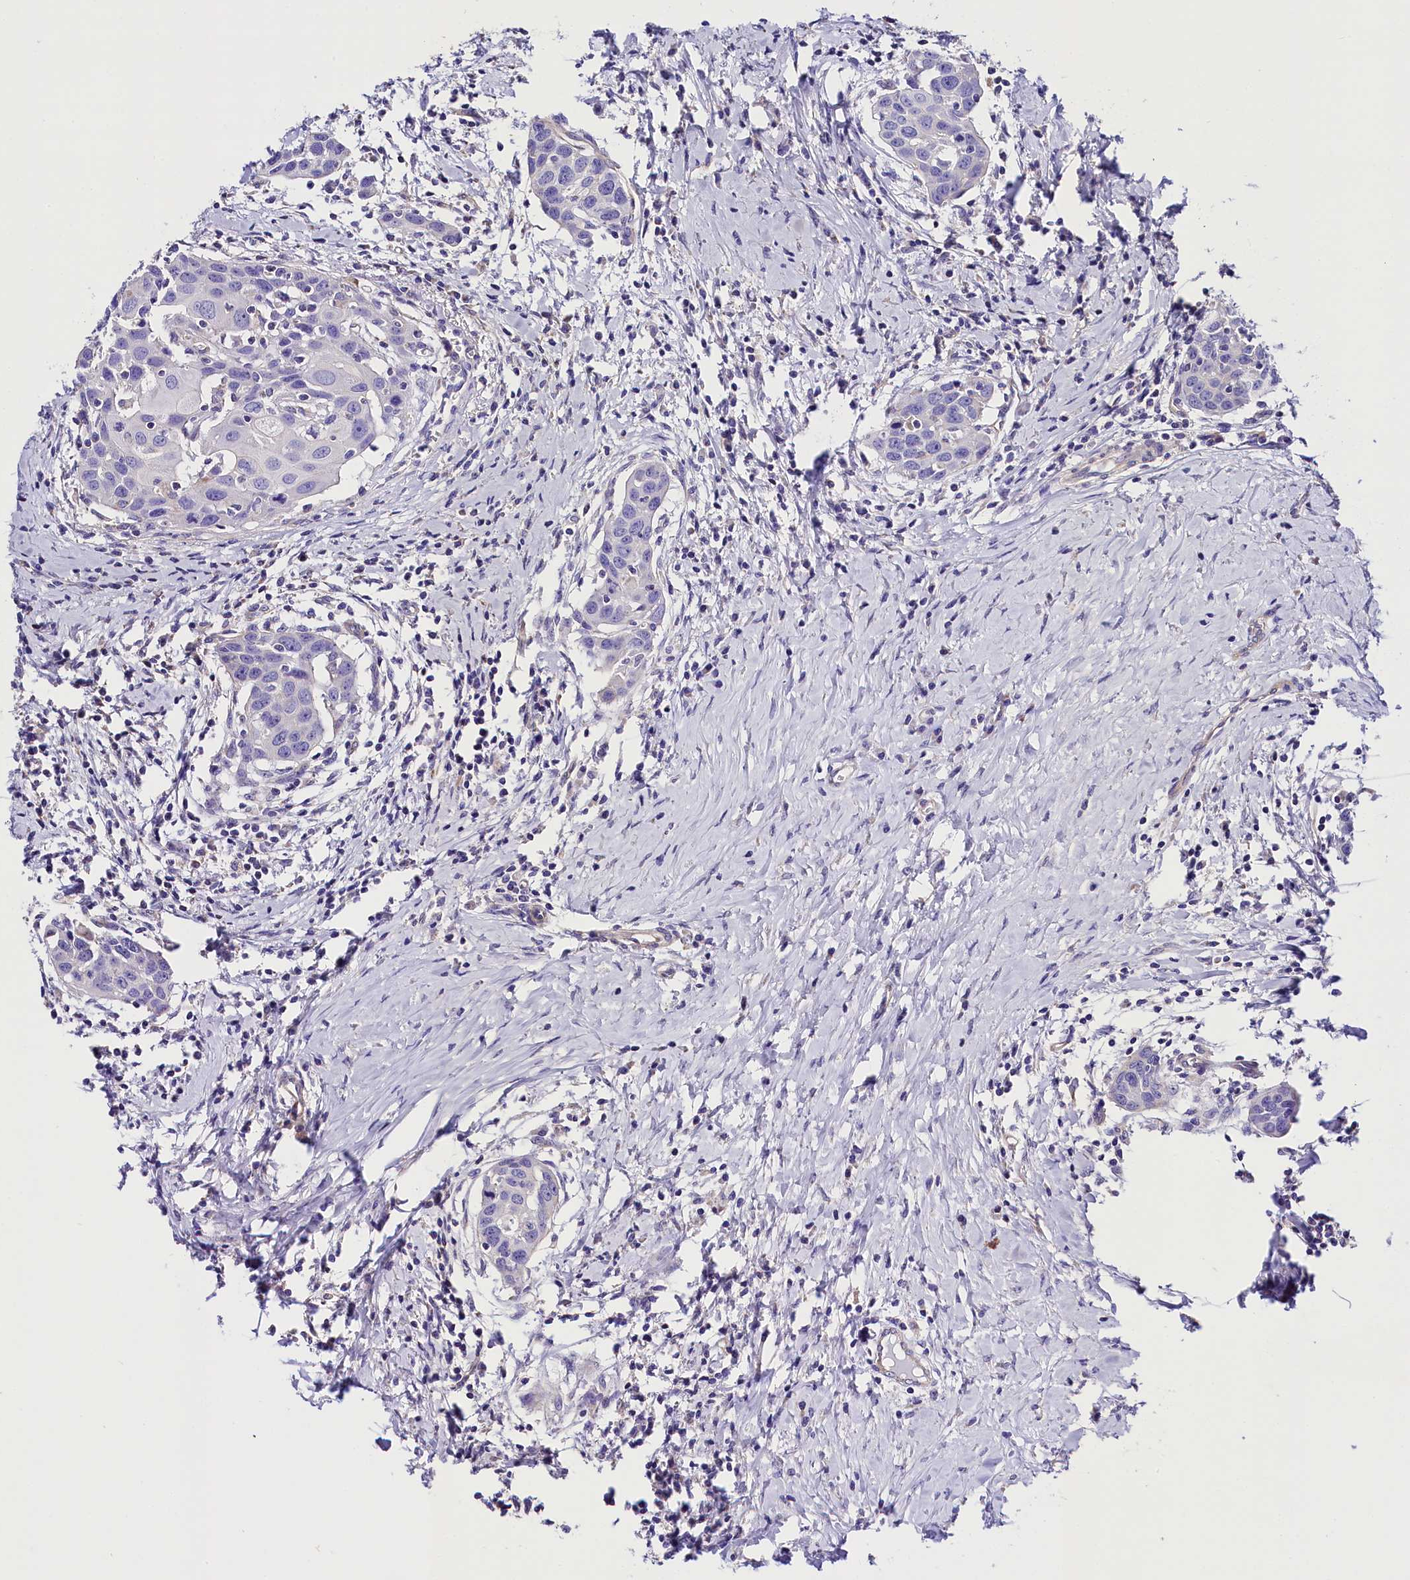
{"staining": {"intensity": "negative", "quantity": "none", "location": "none"}, "tissue": "head and neck cancer", "cell_type": "Tumor cells", "image_type": "cancer", "snomed": [{"axis": "morphology", "description": "Squamous cell carcinoma, NOS"}, {"axis": "topography", "description": "Oral tissue"}, {"axis": "topography", "description": "Head-Neck"}], "caption": "The immunohistochemistry (IHC) histopathology image has no significant staining in tumor cells of head and neck cancer (squamous cell carcinoma) tissue.", "gene": "ACAA2", "patient": {"sex": "female", "age": 50}}